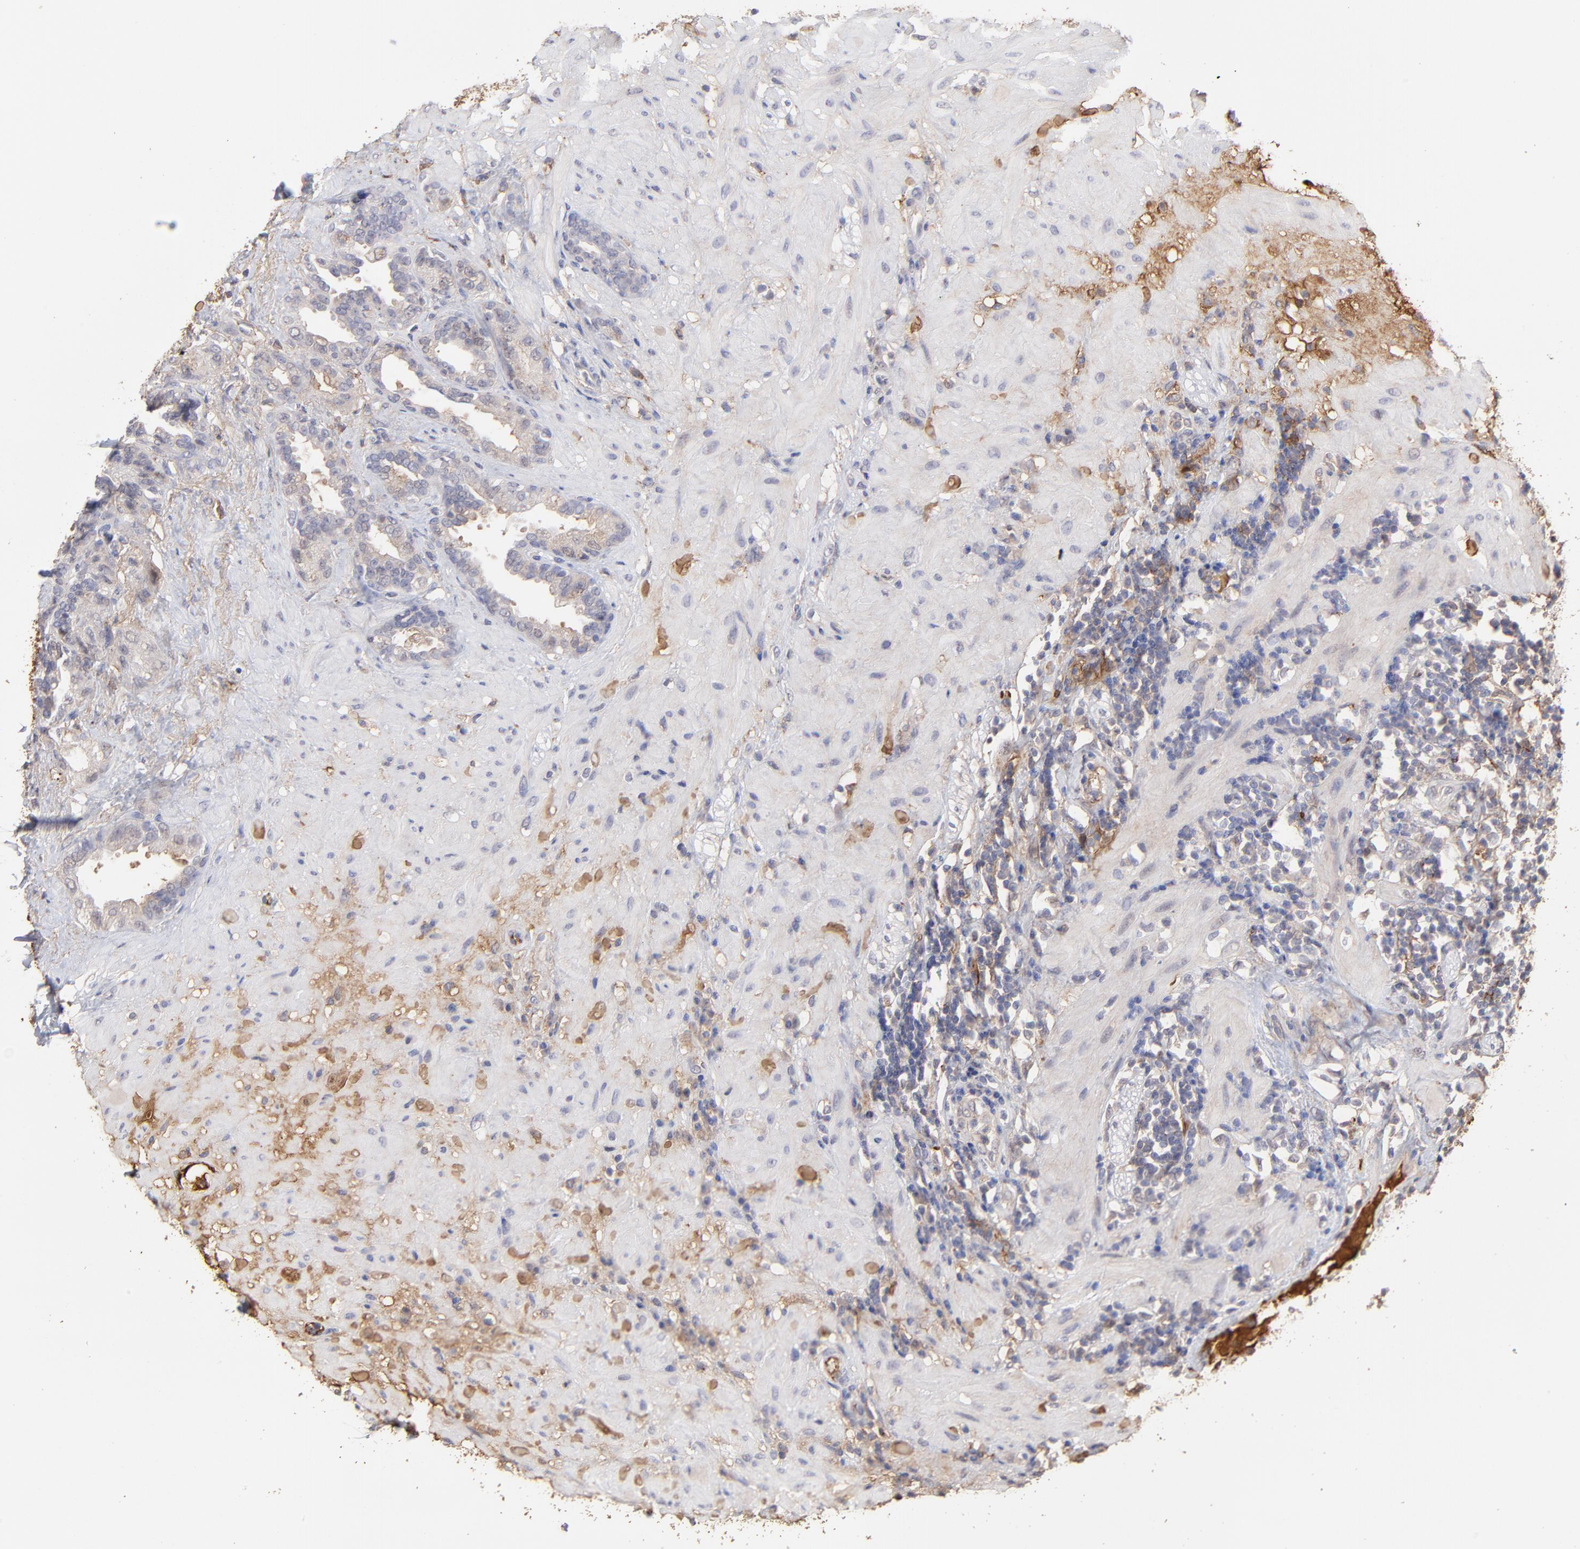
{"staining": {"intensity": "weak", "quantity": "25%-75%", "location": "cytoplasmic/membranous"}, "tissue": "seminal vesicle", "cell_type": "Glandular cells", "image_type": "normal", "snomed": [{"axis": "morphology", "description": "Normal tissue, NOS"}, {"axis": "topography", "description": "Seminal veicle"}], "caption": "A high-resolution micrograph shows IHC staining of unremarkable seminal vesicle, which shows weak cytoplasmic/membranous staining in about 25%-75% of glandular cells.", "gene": "PSMD14", "patient": {"sex": "male", "age": 61}}